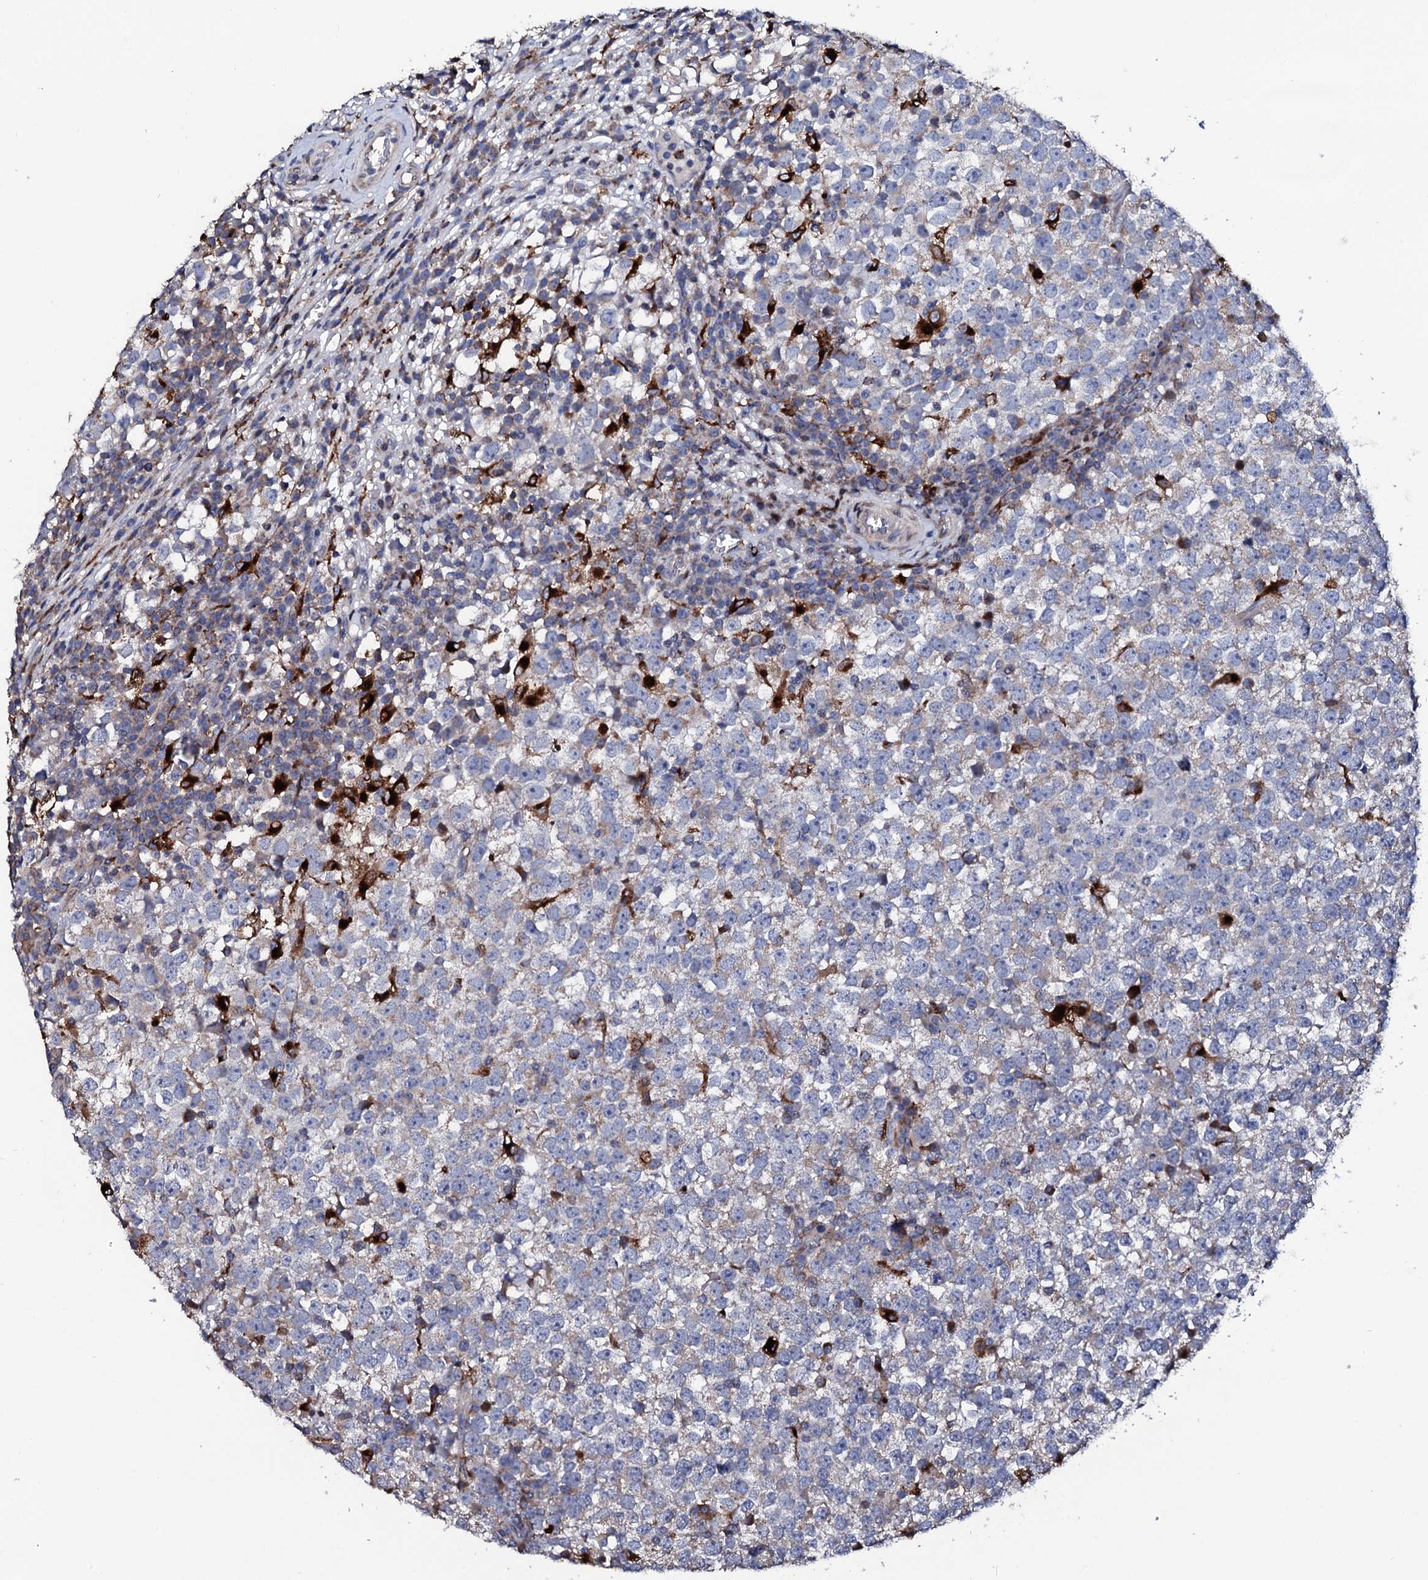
{"staining": {"intensity": "weak", "quantity": "<25%", "location": "cytoplasmic/membranous"}, "tissue": "testis cancer", "cell_type": "Tumor cells", "image_type": "cancer", "snomed": [{"axis": "morphology", "description": "Seminoma, NOS"}, {"axis": "topography", "description": "Testis"}], "caption": "A histopathology image of human testis cancer is negative for staining in tumor cells. (DAB immunohistochemistry visualized using brightfield microscopy, high magnification).", "gene": "TCIRG1", "patient": {"sex": "male", "age": 65}}